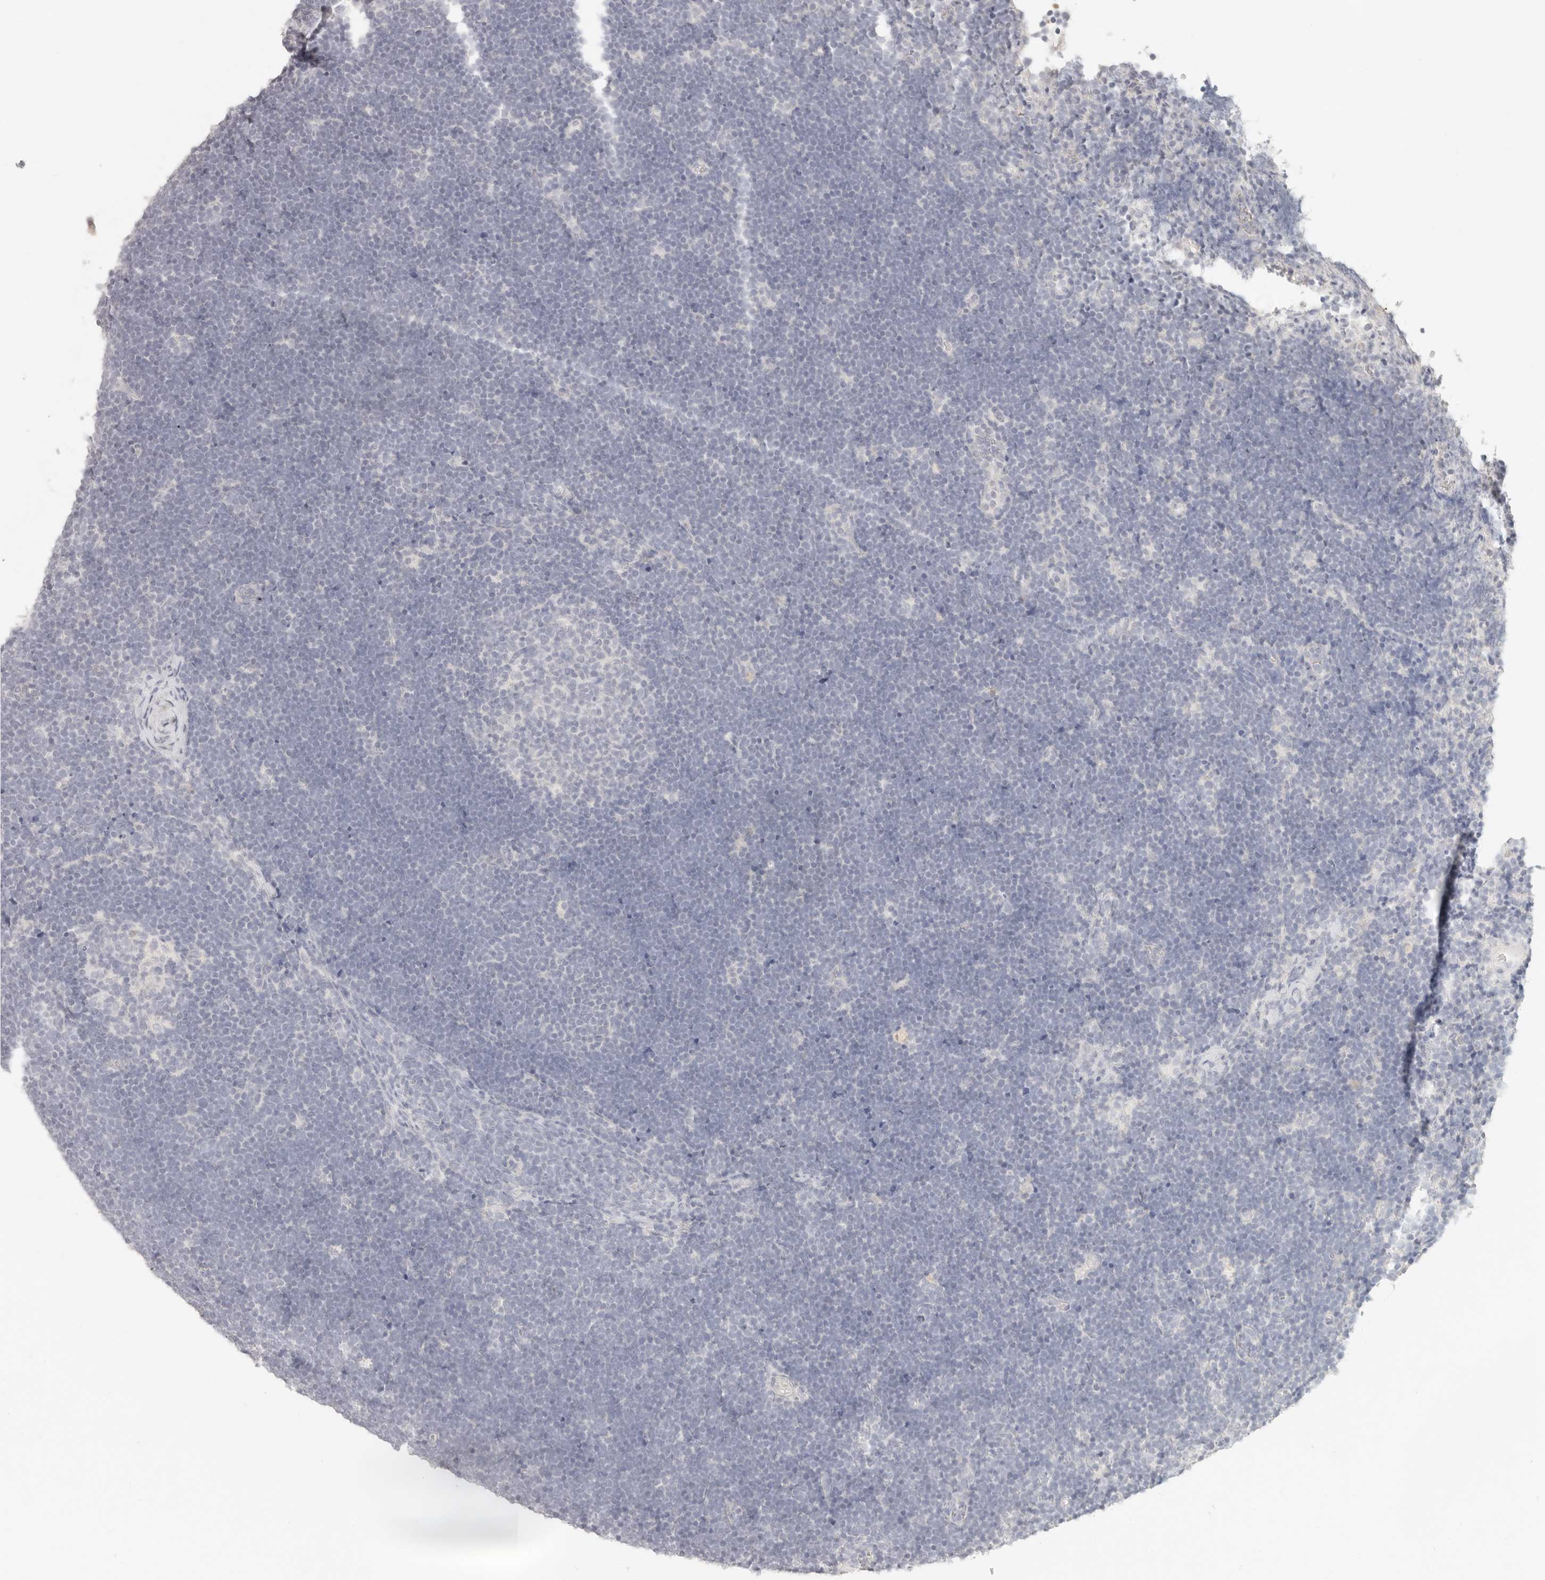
{"staining": {"intensity": "negative", "quantity": "none", "location": "none"}, "tissue": "lymphoma", "cell_type": "Tumor cells", "image_type": "cancer", "snomed": [{"axis": "morphology", "description": "Malignant lymphoma, non-Hodgkin's type, High grade"}, {"axis": "topography", "description": "Lymph node"}], "caption": "IHC histopathology image of human lymphoma stained for a protein (brown), which exhibits no positivity in tumor cells.", "gene": "EPCAM", "patient": {"sex": "male", "age": 13}}